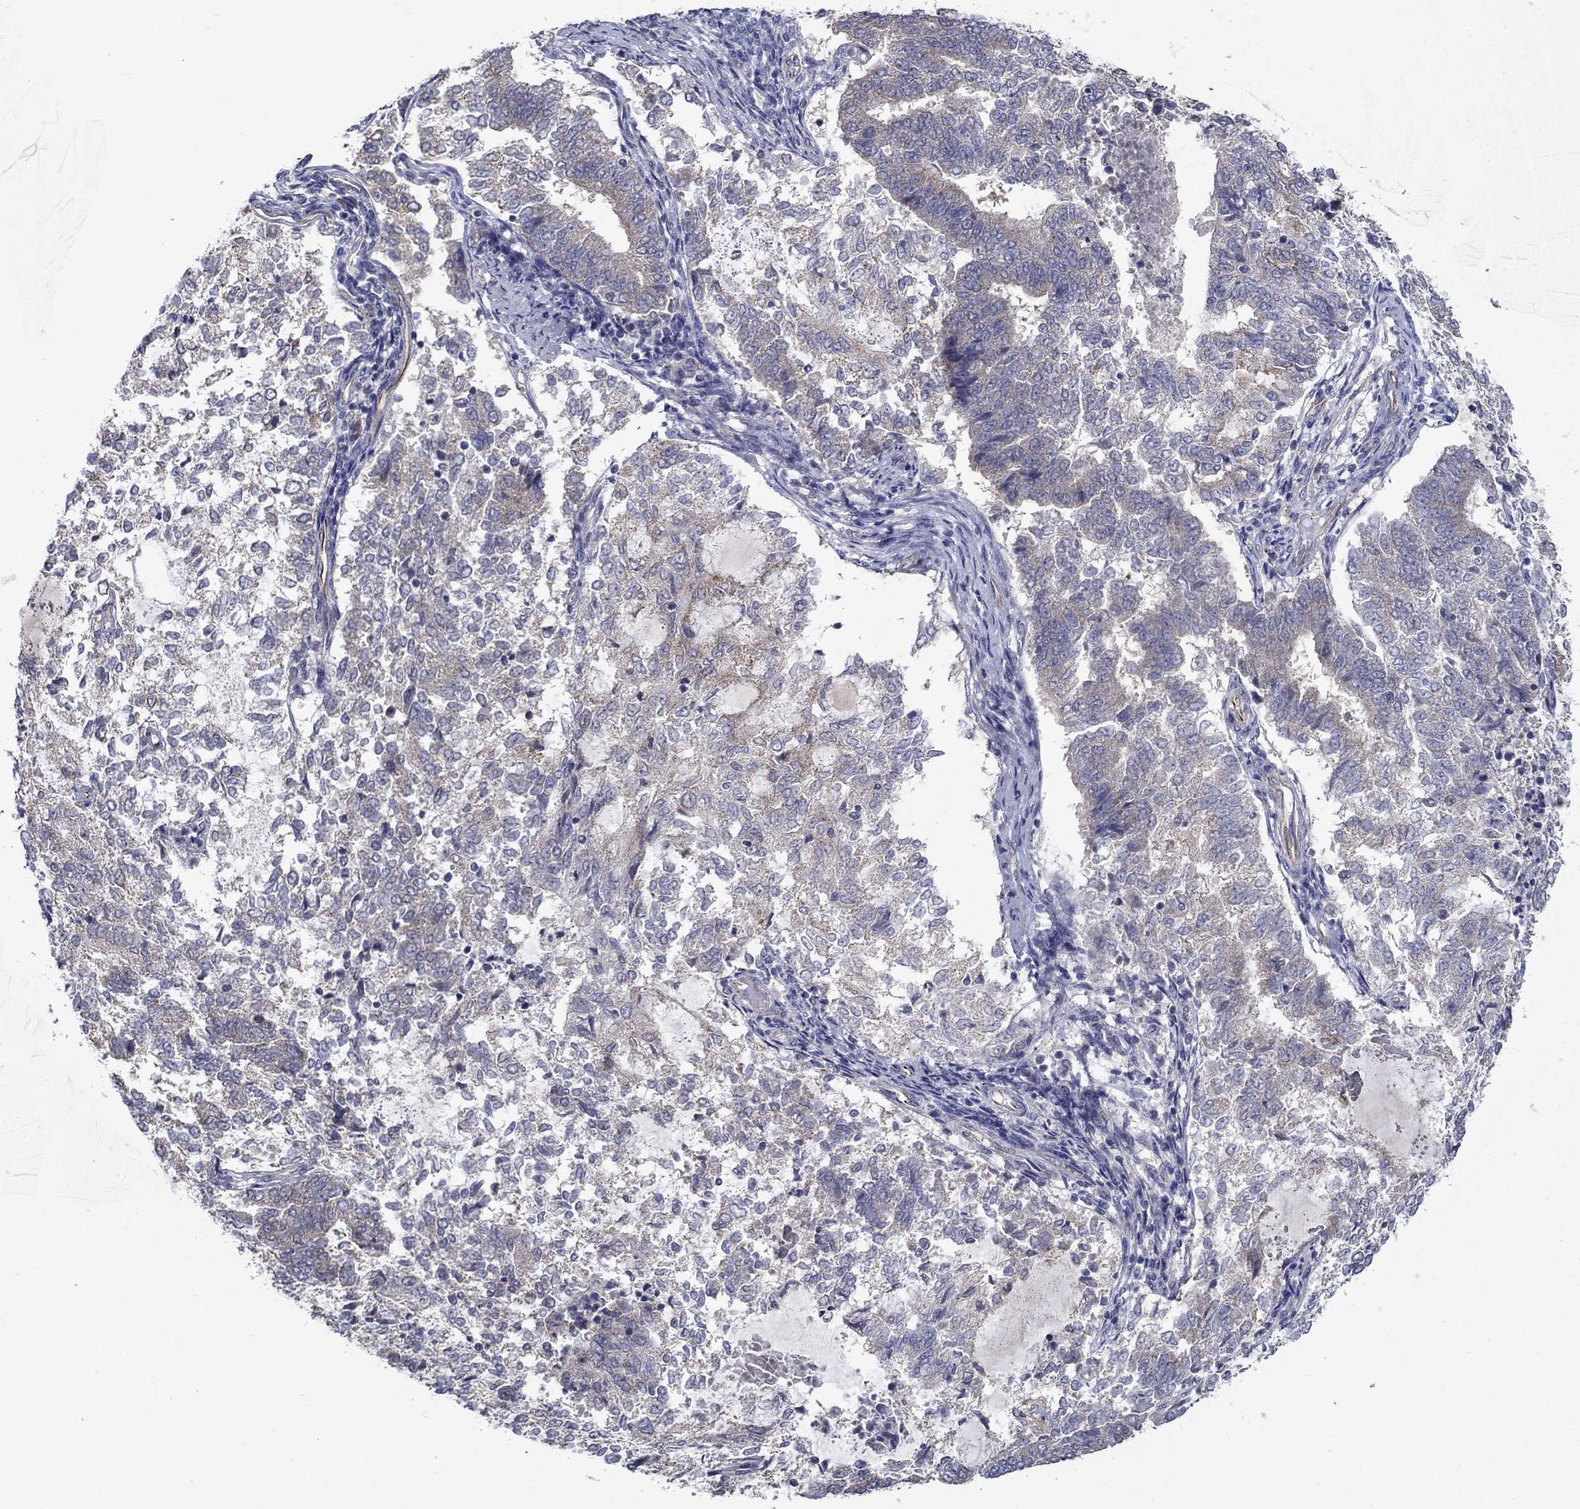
{"staining": {"intensity": "weak", "quantity": "<25%", "location": "cytoplasmic/membranous"}, "tissue": "endometrial cancer", "cell_type": "Tumor cells", "image_type": "cancer", "snomed": [{"axis": "morphology", "description": "Adenocarcinoma, NOS"}, {"axis": "topography", "description": "Endometrium"}], "caption": "Immunohistochemistry micrograph of human endometrial cancer stained for a protein (brown), which shows no positivity in tumor cells. (Immunohistochemistry, brightfield microscopy, high magnification).", "gene": "LACTB2", "patient": {"sex": "female", "age": 65}}